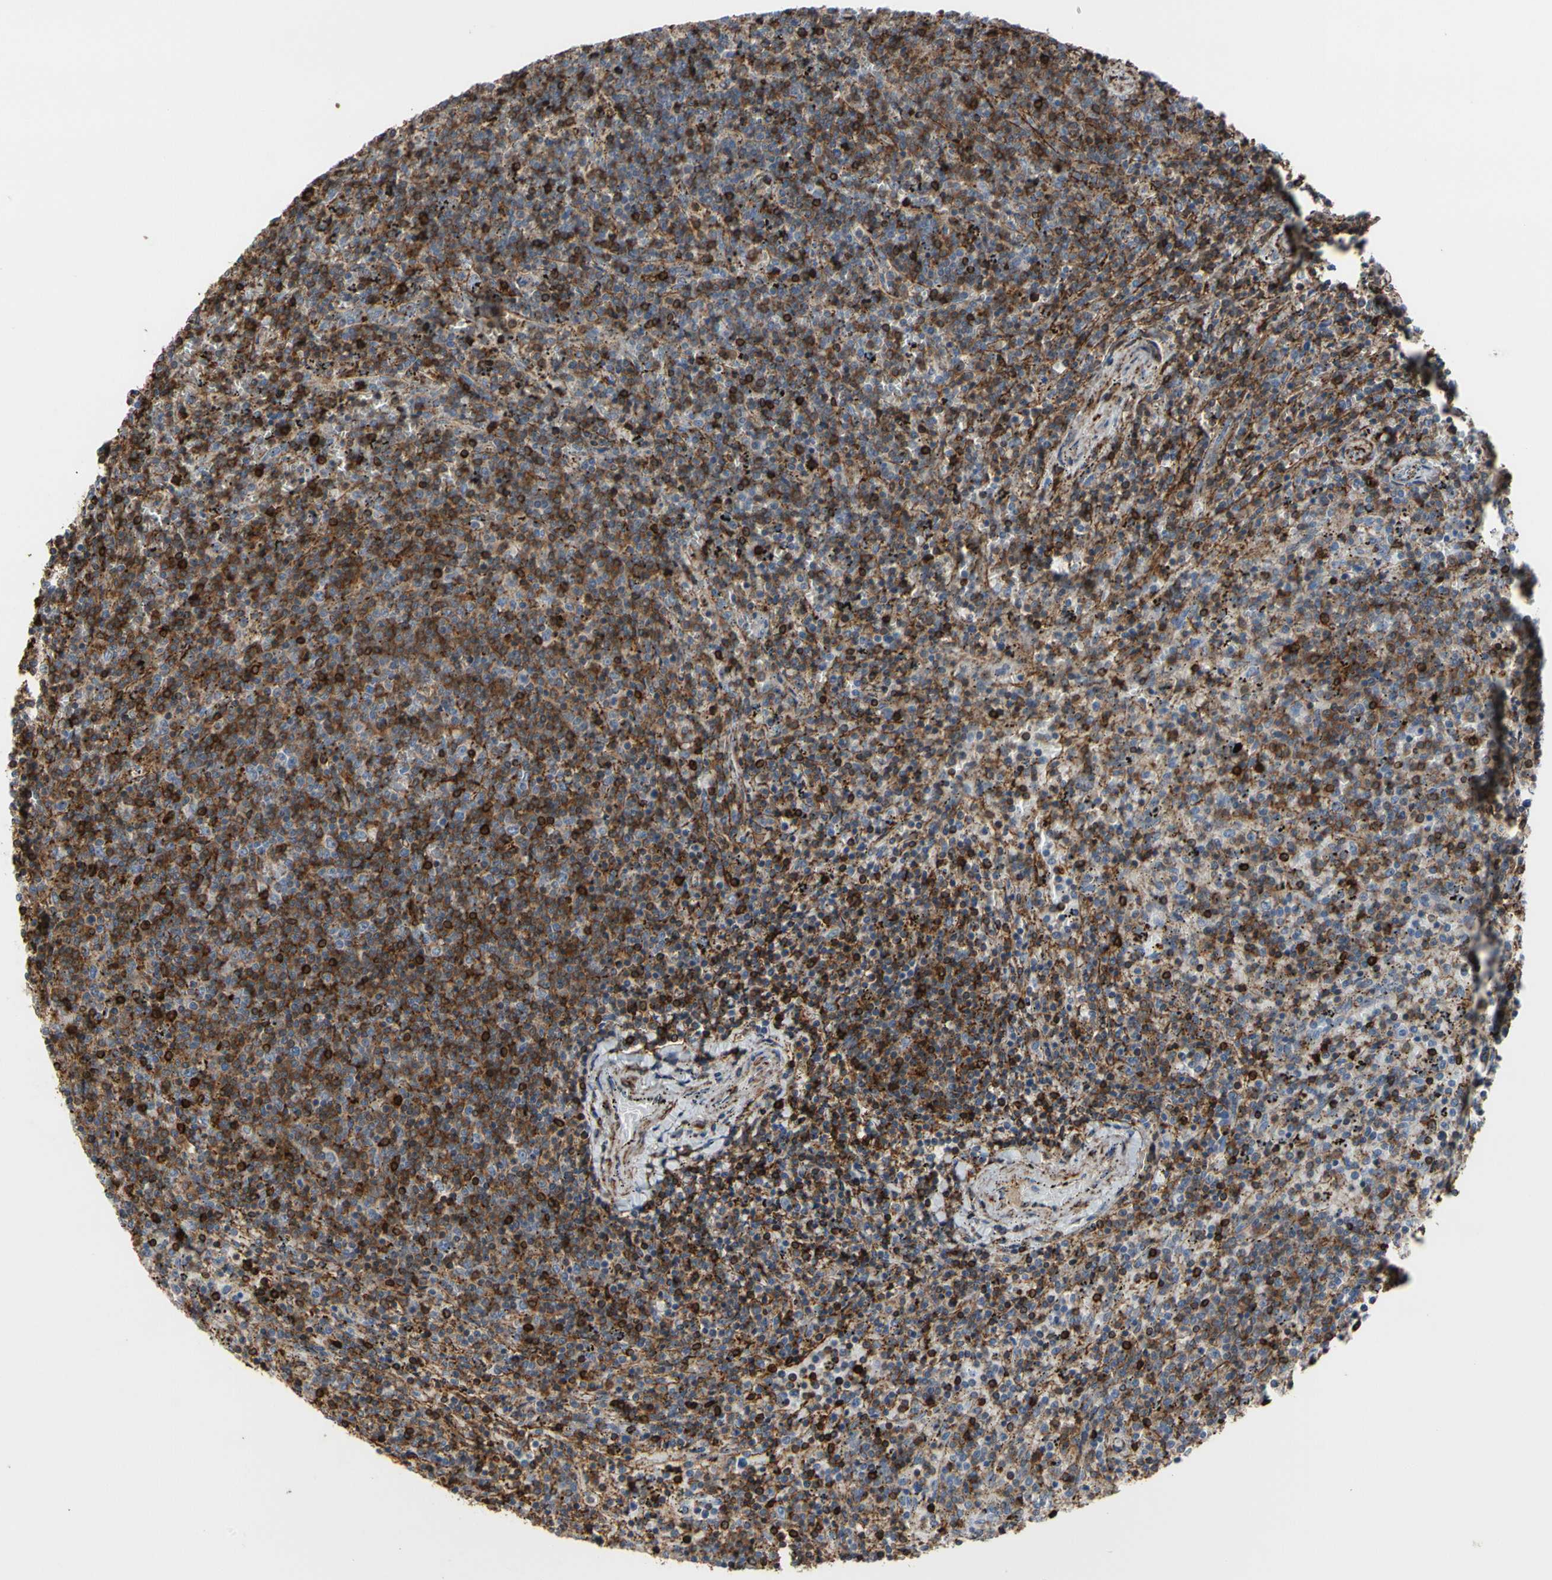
{"staining": {"intensity": "strong", "quantity": ">75%", "location": "cytoplasmic/membranous"}, "tissue": "lymphoma", "cell_type": "Tumor cells", "image_type": "cancer", "snomed": [{"axis": "morphology", "description": "Malignant lymphoma, non-Hodgkin's type, Low grade"}, {"axis": "topography", "description": "Spleen"}], "caption": "Brown immunohistochemical staining in human lymphoma displays strong cytoplasmic/membranous expression in about >75% of tumor cells.", "gene": "ANXA6", "patient": {"sex": "female", "age": 50}}